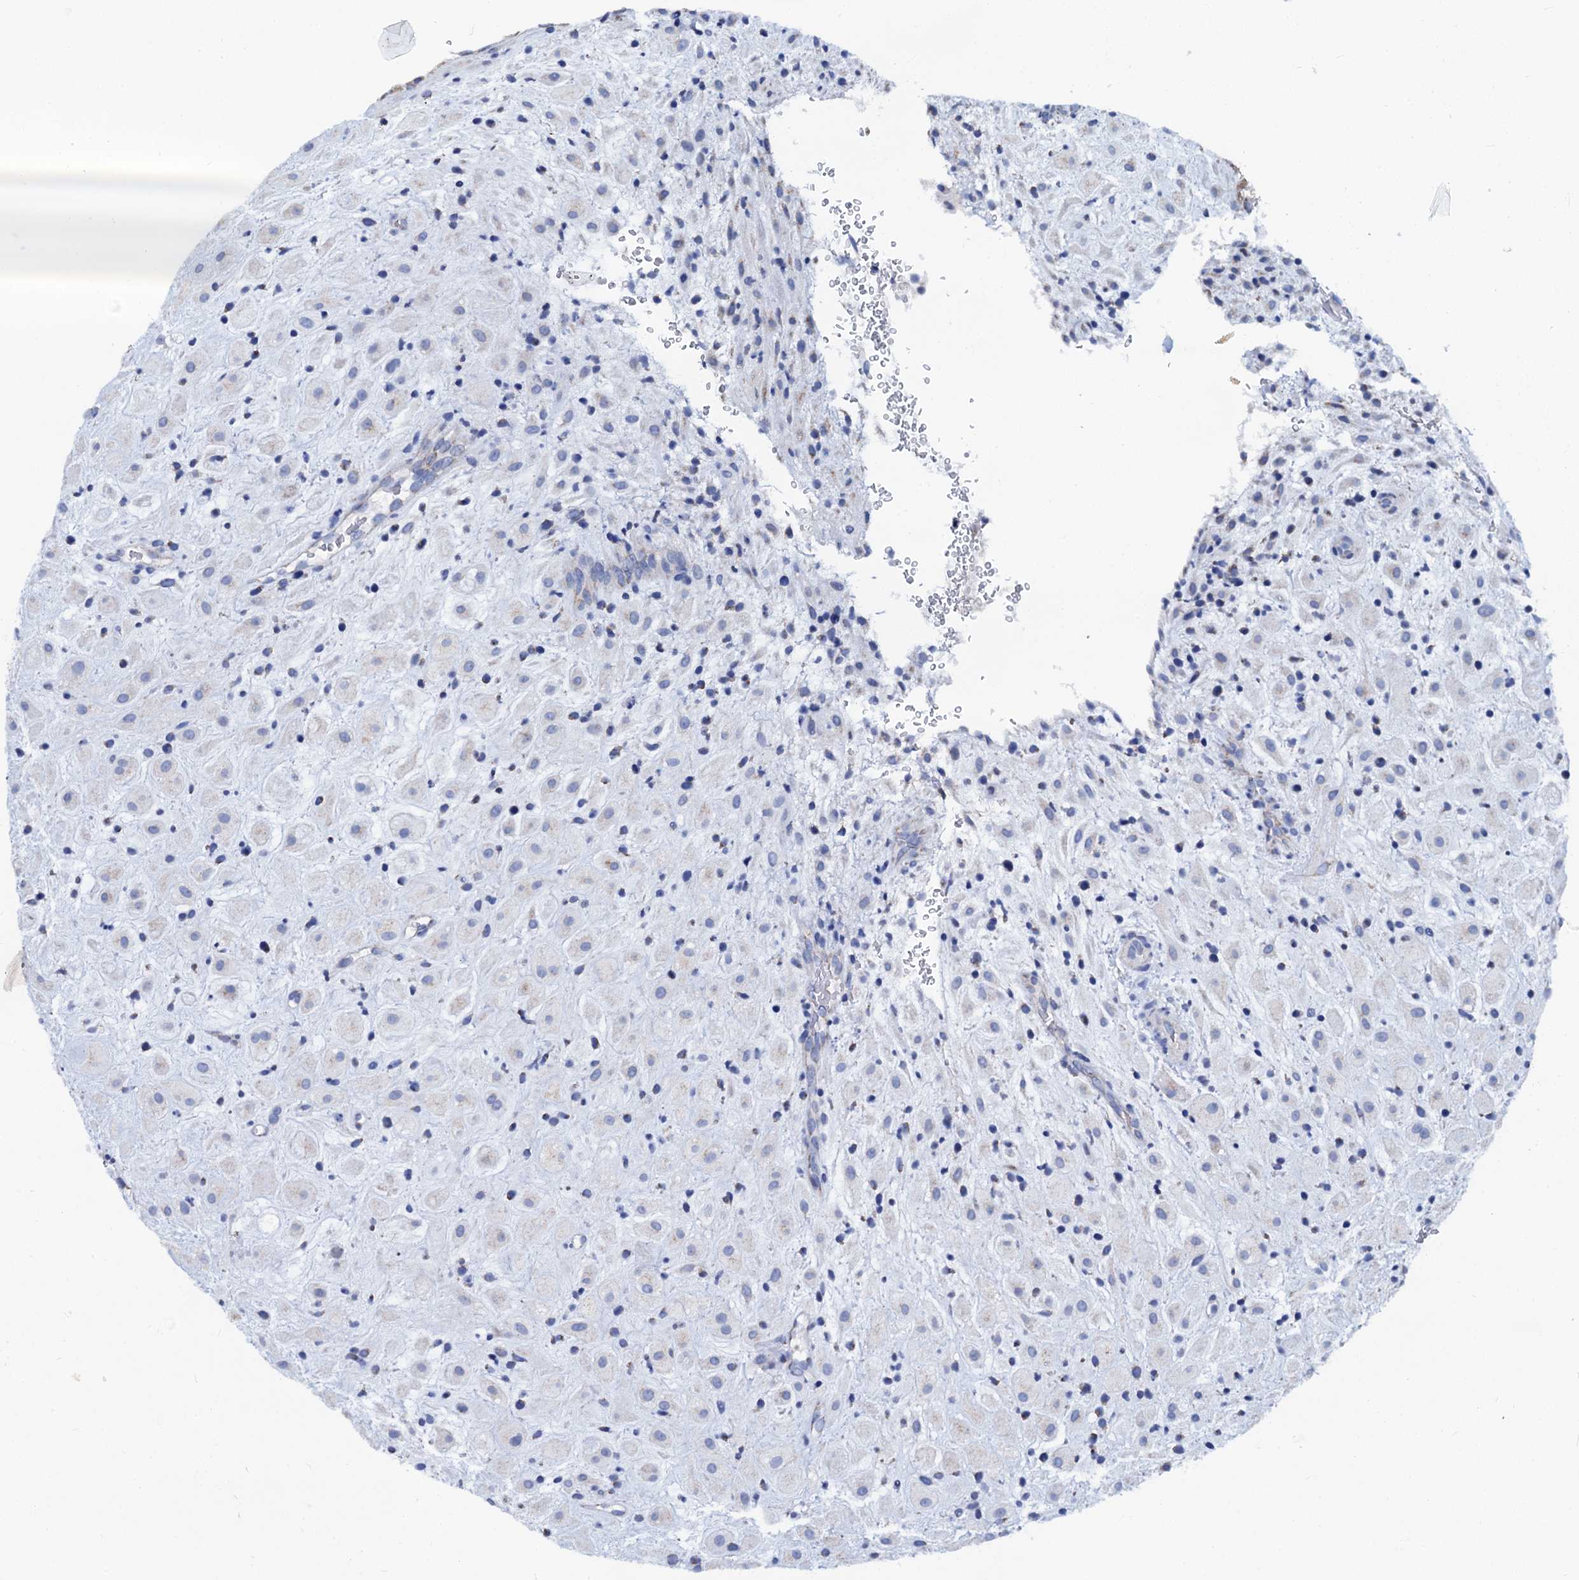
{"staining": {"intensity": "negative", "quantity": "none", "location": "none"}, "tissue": "placenta", "cell_type": "Decidual cells", "image_type": "normal", "snomed": [{"axis": "morphology", "description": "Normal tissue, NOS"}, {"axis": "topography", "description": "Placenta"}], "caption": "This is an immunohistochemistry histopathology image of normal human placenta. There is no positivity in decidual cells.", "gene": "SLC37A4", "patient": {"sex": "female", "age": 35}}